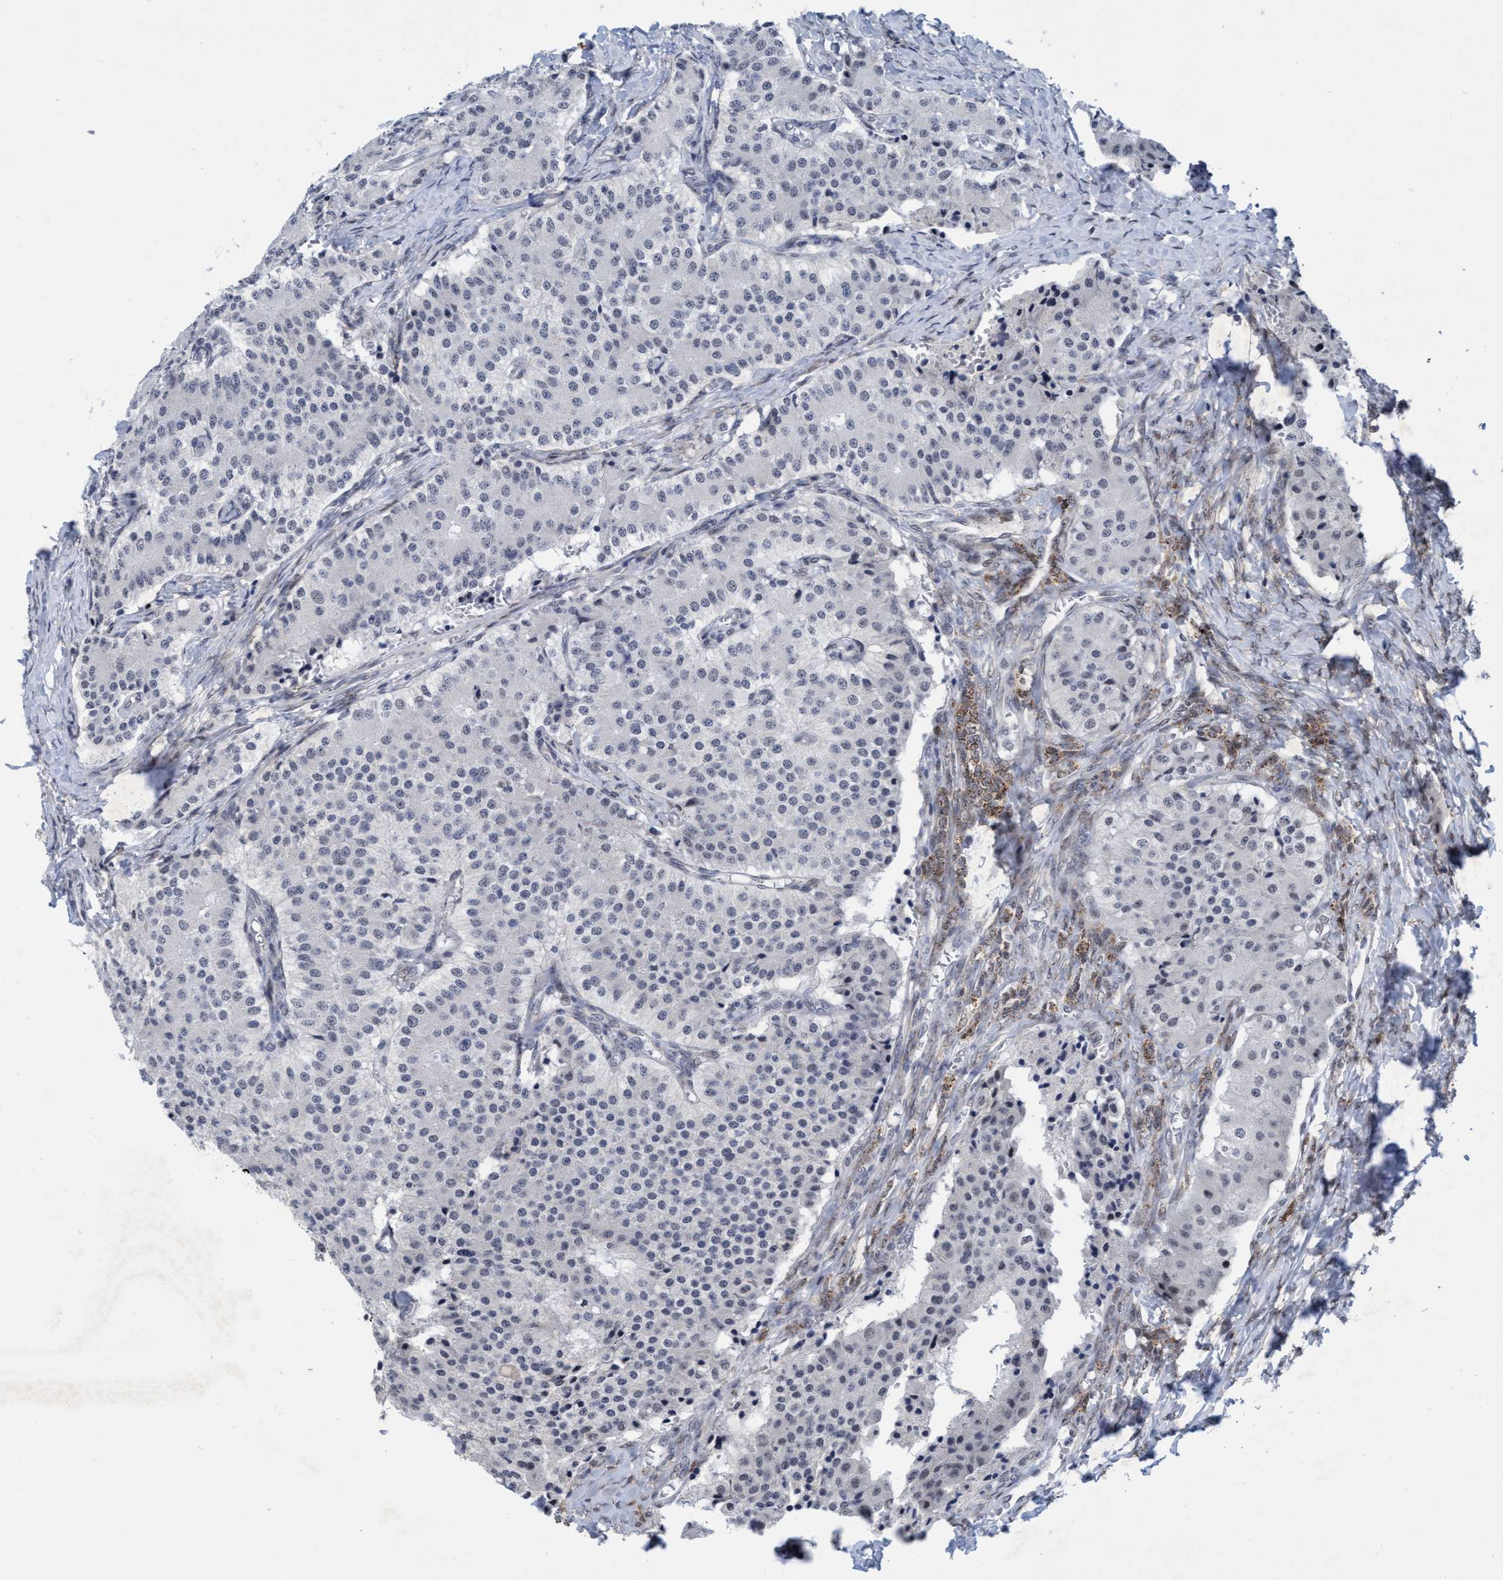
{"staining": {"intensity": "negative", "quantity": "none", "location": "none"}, "tissue": "carcinoid", "cell_type": "Tumor cells", "image_type": "cancer", "snomed": [{"axis": "morphology", "description": "Carcinoid, malignant, NOS"}, {"axis": "topography", "description": "Colon"}], "caption": "Protein analysis of carcinoid demonstrates no significant staining in tumor cells.", "gene": "GLT6D1", "patient": {"sex": "female", "age": 52}}